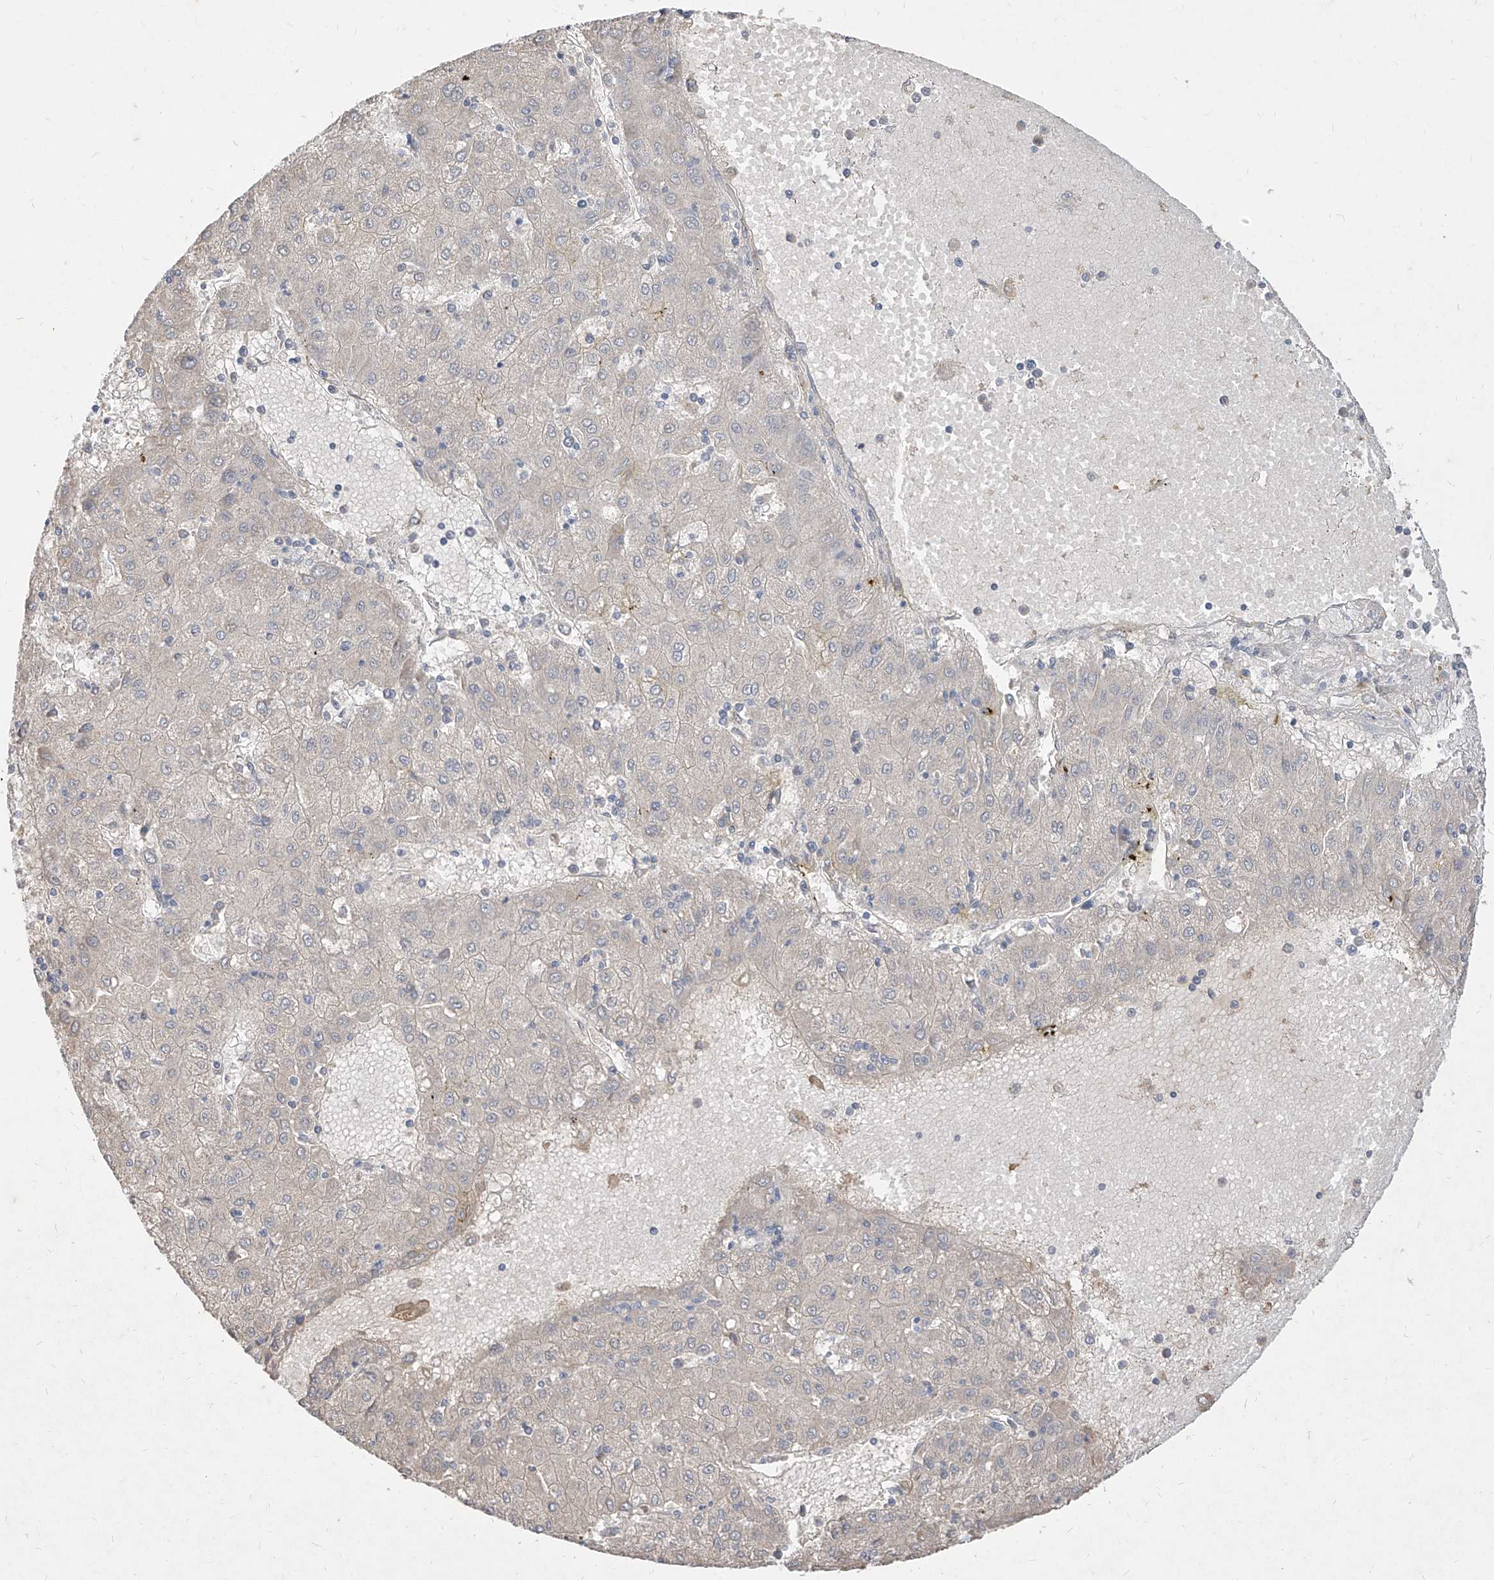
{"staining": {"intensity": "negative", "quantity": "none", "location": "none"}, "tissue": "liver cancer", "cell_type": "Tumor cells", "image_type": "cancer", "snomed": [{"axis": "morphology", "description": "Carcinoma, Hepatocellular, NOS"}, {"axis": "topography", "description": "Liver"}], "caption": "Immunohistochemistry of liver cancer displays no staining in tumor cells.", "gene": "C4A", "patient": {"sex": "male", "age": 72}}